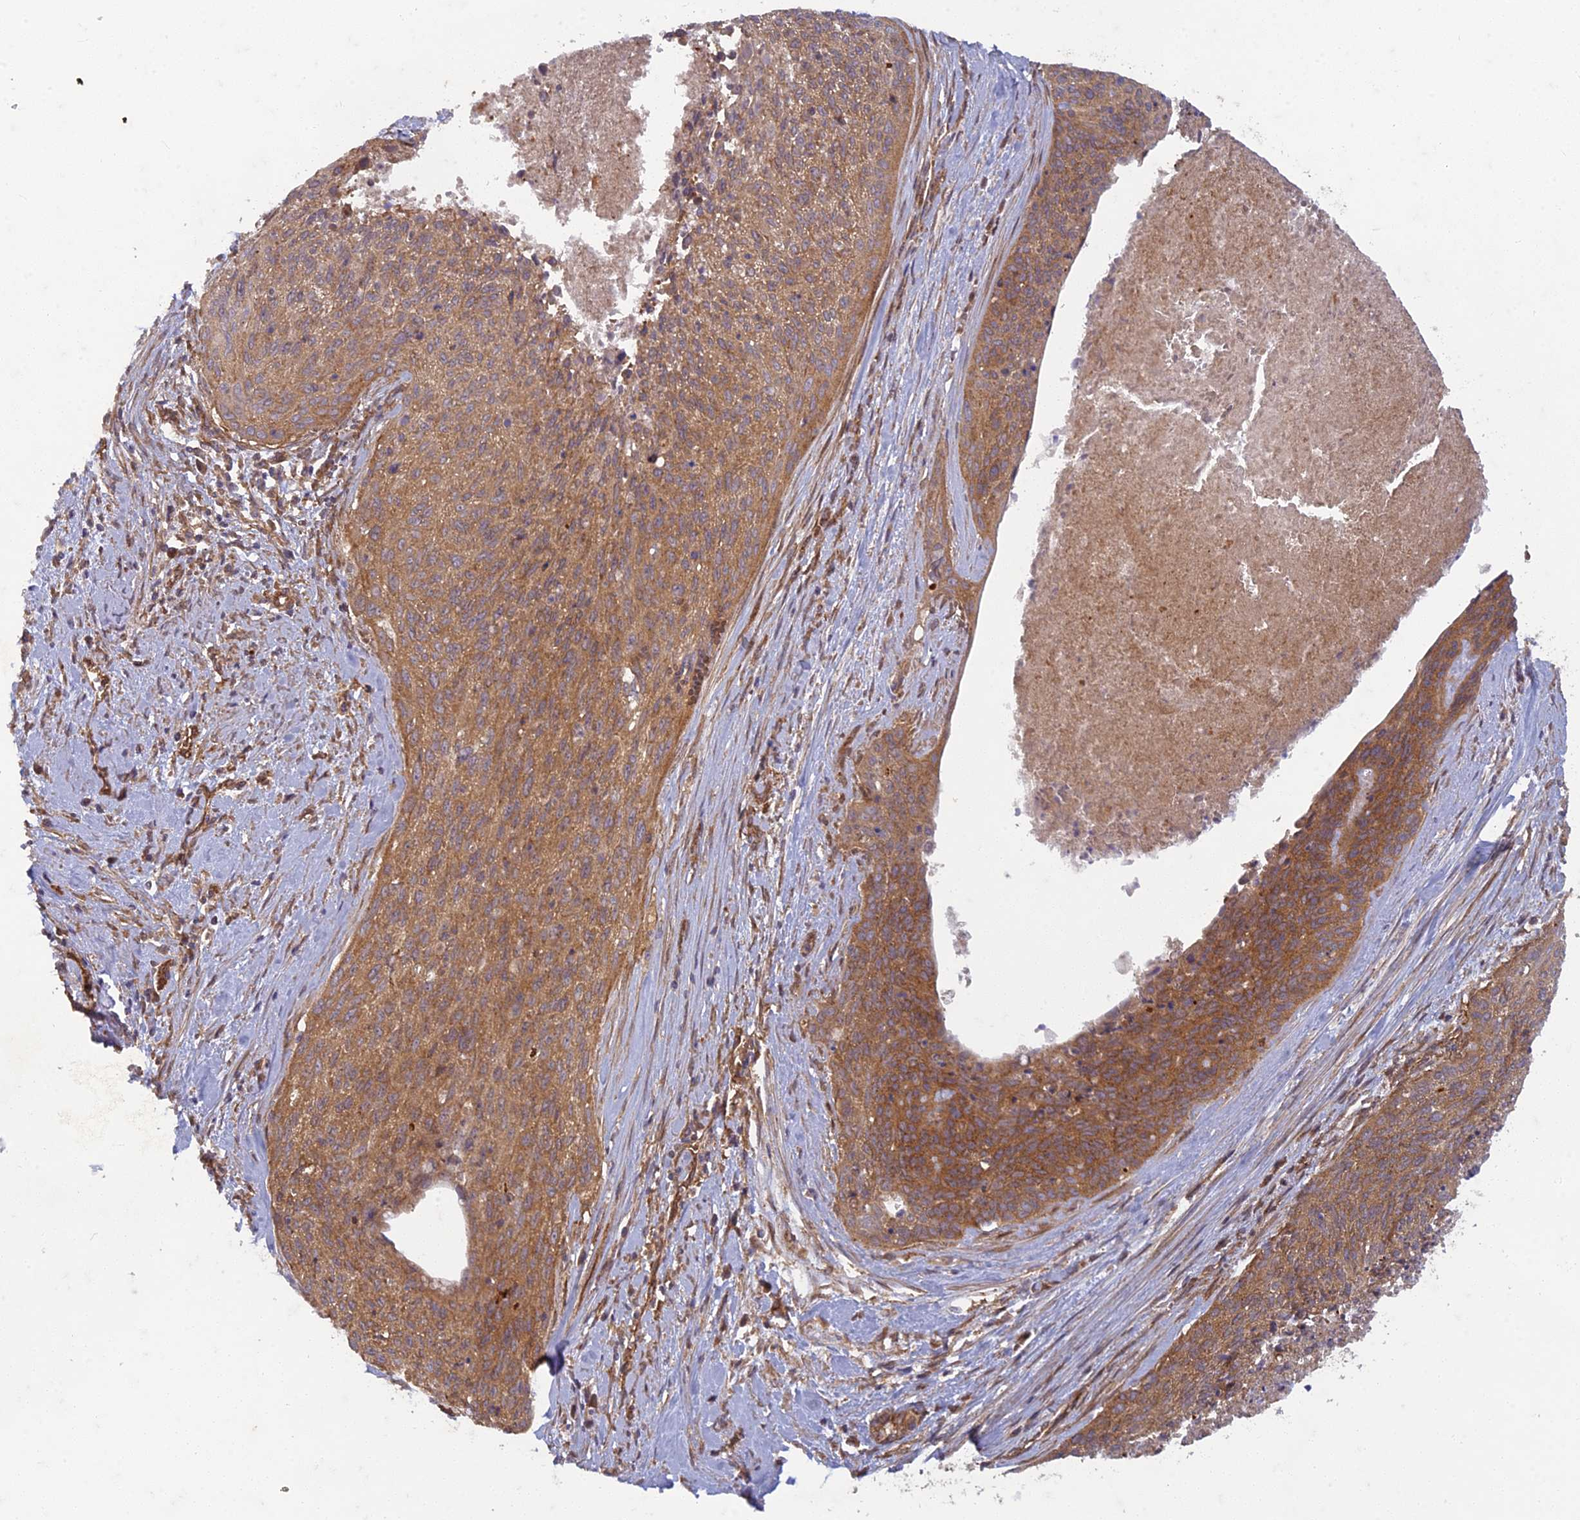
{"staining": {"intensity": "moderate", "quantity": ">75%", "location": "cytoplasmic/membranous"}, "tissue": "cervical cancer", "cell_type": "Tumor cells", "image_type": "cancer", "snomed": [{"axis": "morphology", "description": "Squamous cell carcinoma, NOS"}, {"axis": "topography", "description": "Cervix"}], "caption": "Immunohistochemistry (IHC) photomicrograph of cervical cancer (squamous cell carcinoma) stained for a protein (brown), which reveals medium levels of moderate cytoplasmic/membranous staining in about >75% of tumor cells.", "gene": "TCF25", "patient": {"sex": "female", "age": 55}}